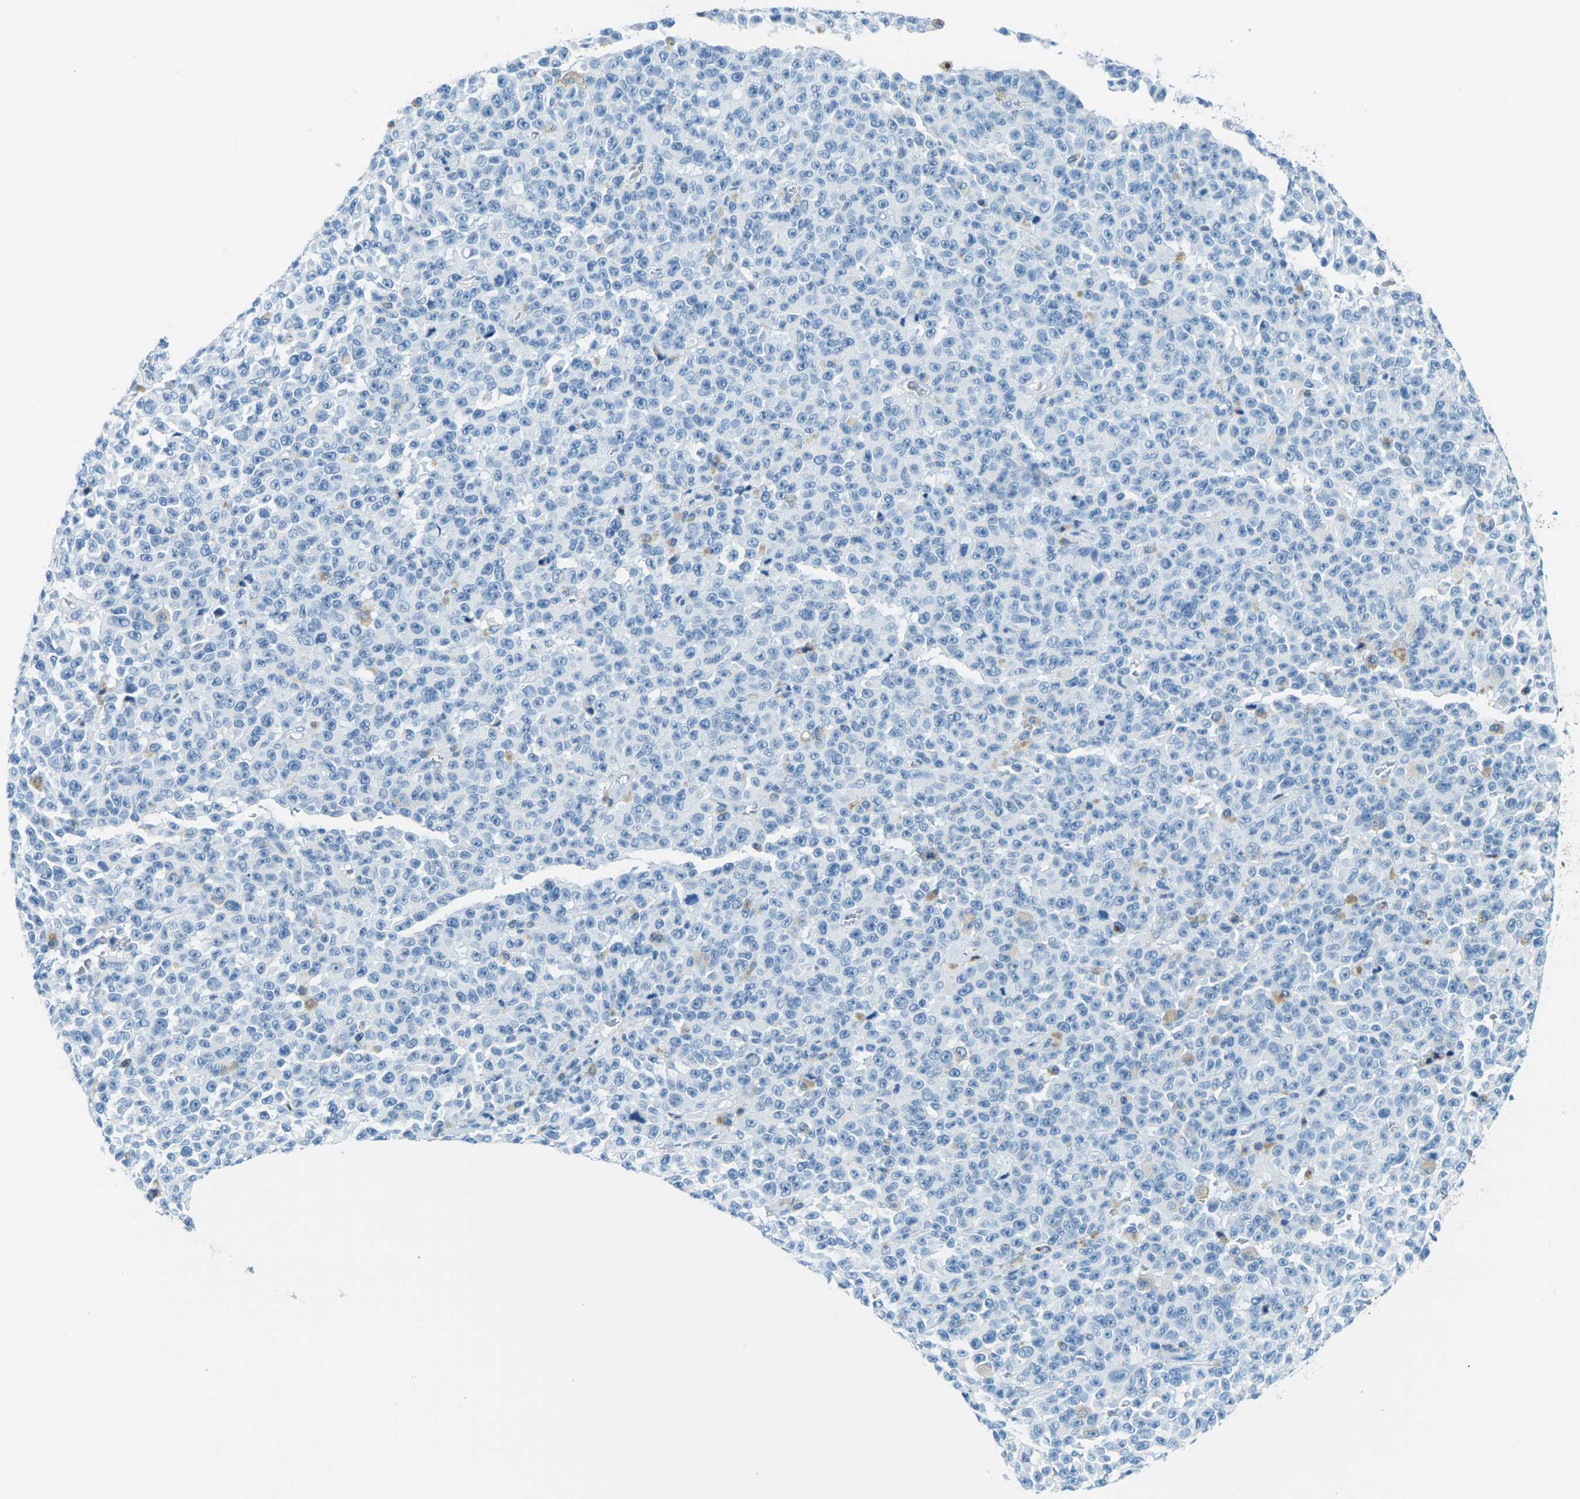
{"staining": {"intensity": "negative", "quantity": "none", "location": "none"}, "tissue": "melanoma", "cell_type": "Tumor cells", "image_type": "cancer", "snomed": [{"axis": "morphology", "description": "Malignant melanoma, NOS"}, {"axis": "topography", "description": "Skin"}], "caption": "Immunohistochemical staining of human melanoma reveals no significant positivity in tumor cells. Brightfield microscopy of immunohistochemistry (IHC) stained with DAB (brown) and hematoxylin (blue), captured at high magnification.", "gene": "OCLN", "patient": {"sex": "female", "age": 82}}